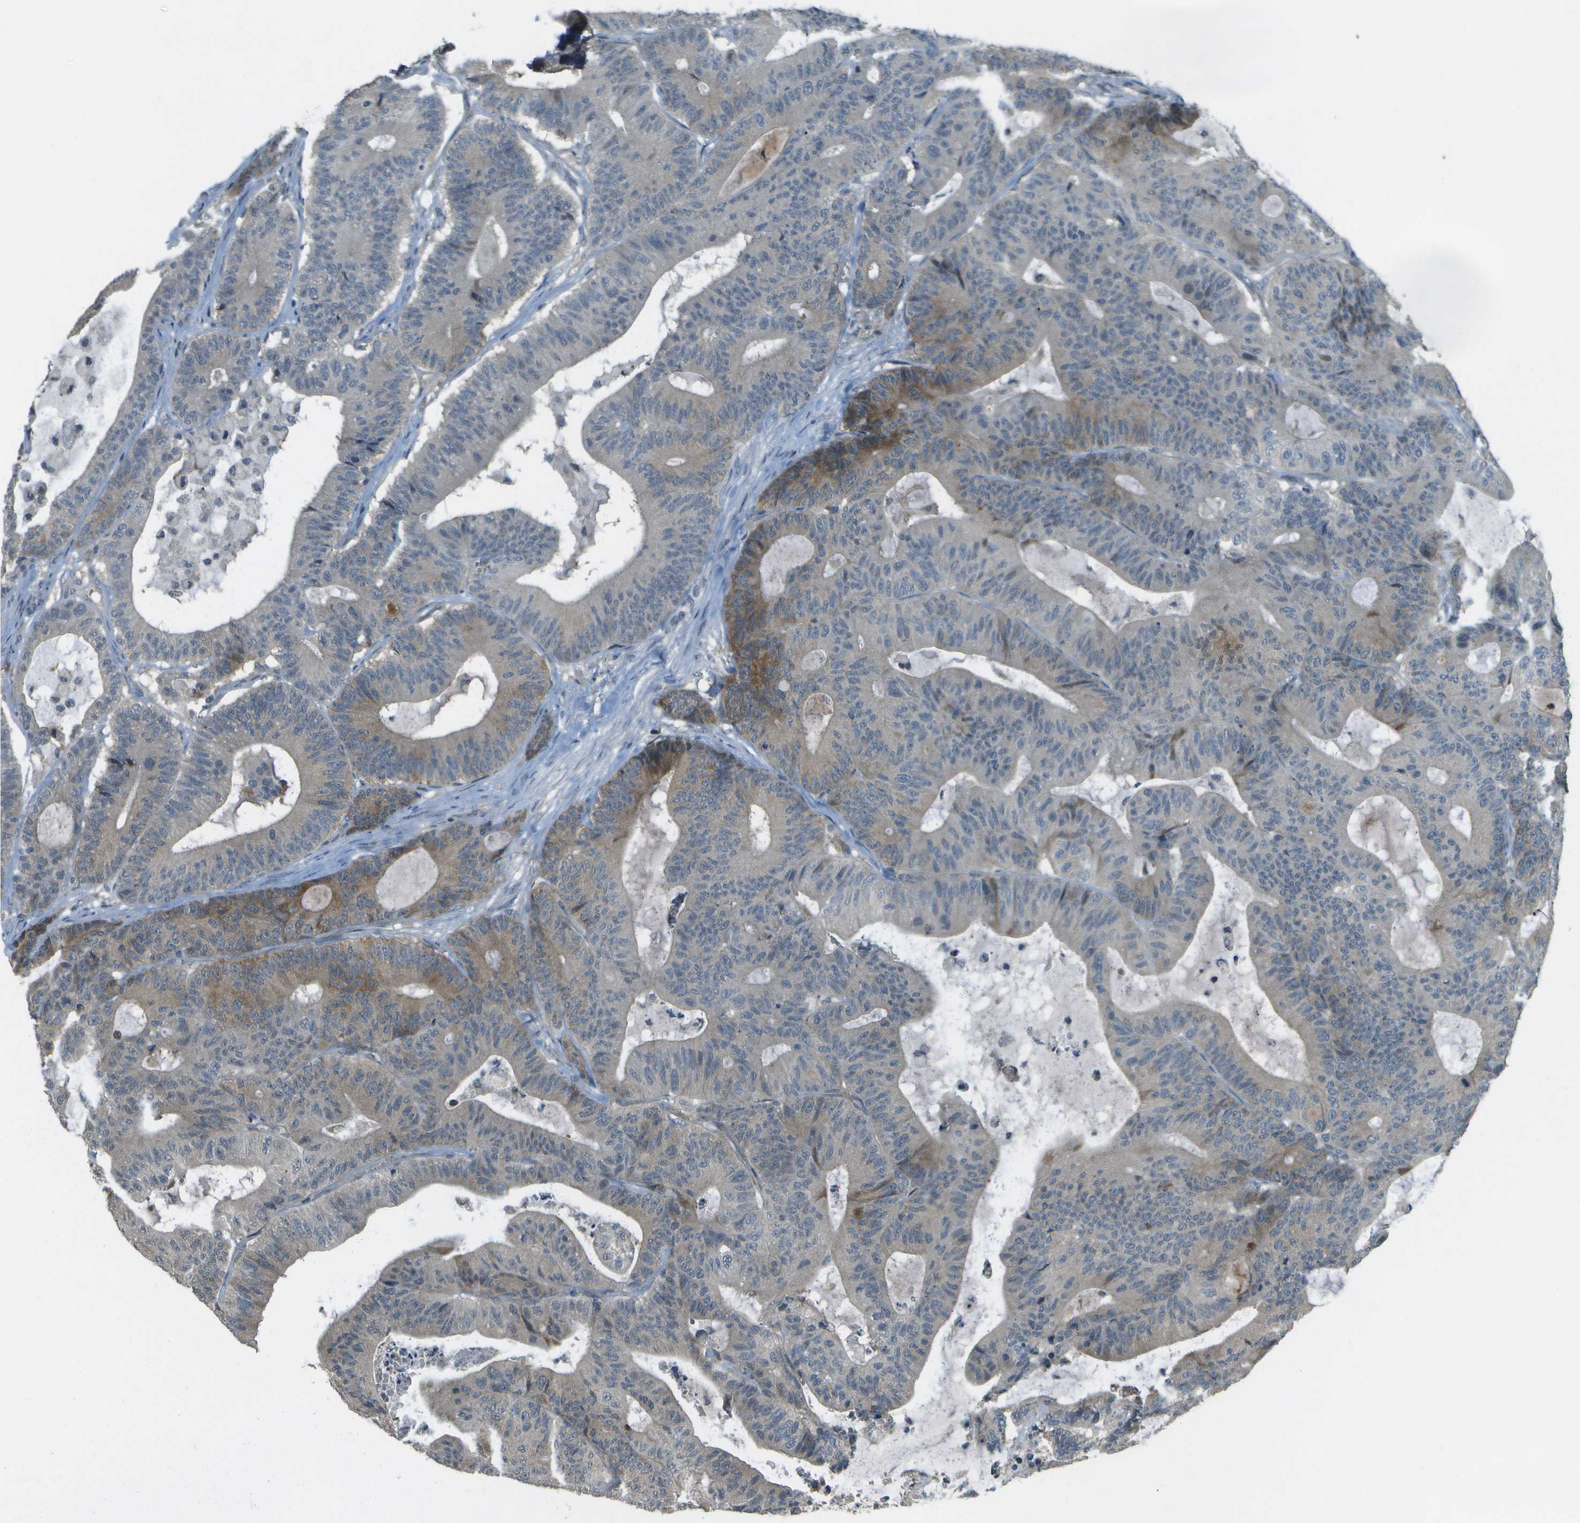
{"staining": {"intensity": "weak", "quantity": "<25%", "location": "cytoplasmic/membranous"}, "tissue": "colorectal cancer", "cell_type": "Tumor cells", "image_type": "cancer", "snomed": [{"axis": "morphology", "description": "Adenocarcinoma, NOS"}, {"axis": "topography", "description": "Colon"}], "caption": "Human colorectal cancer (adenocarcinoma) stained for a protein using immunohistochemistry demonstrates no positivity in tumor cells.", "gene": "WNK2", "patient": {"sex": "female", "age": 84}}